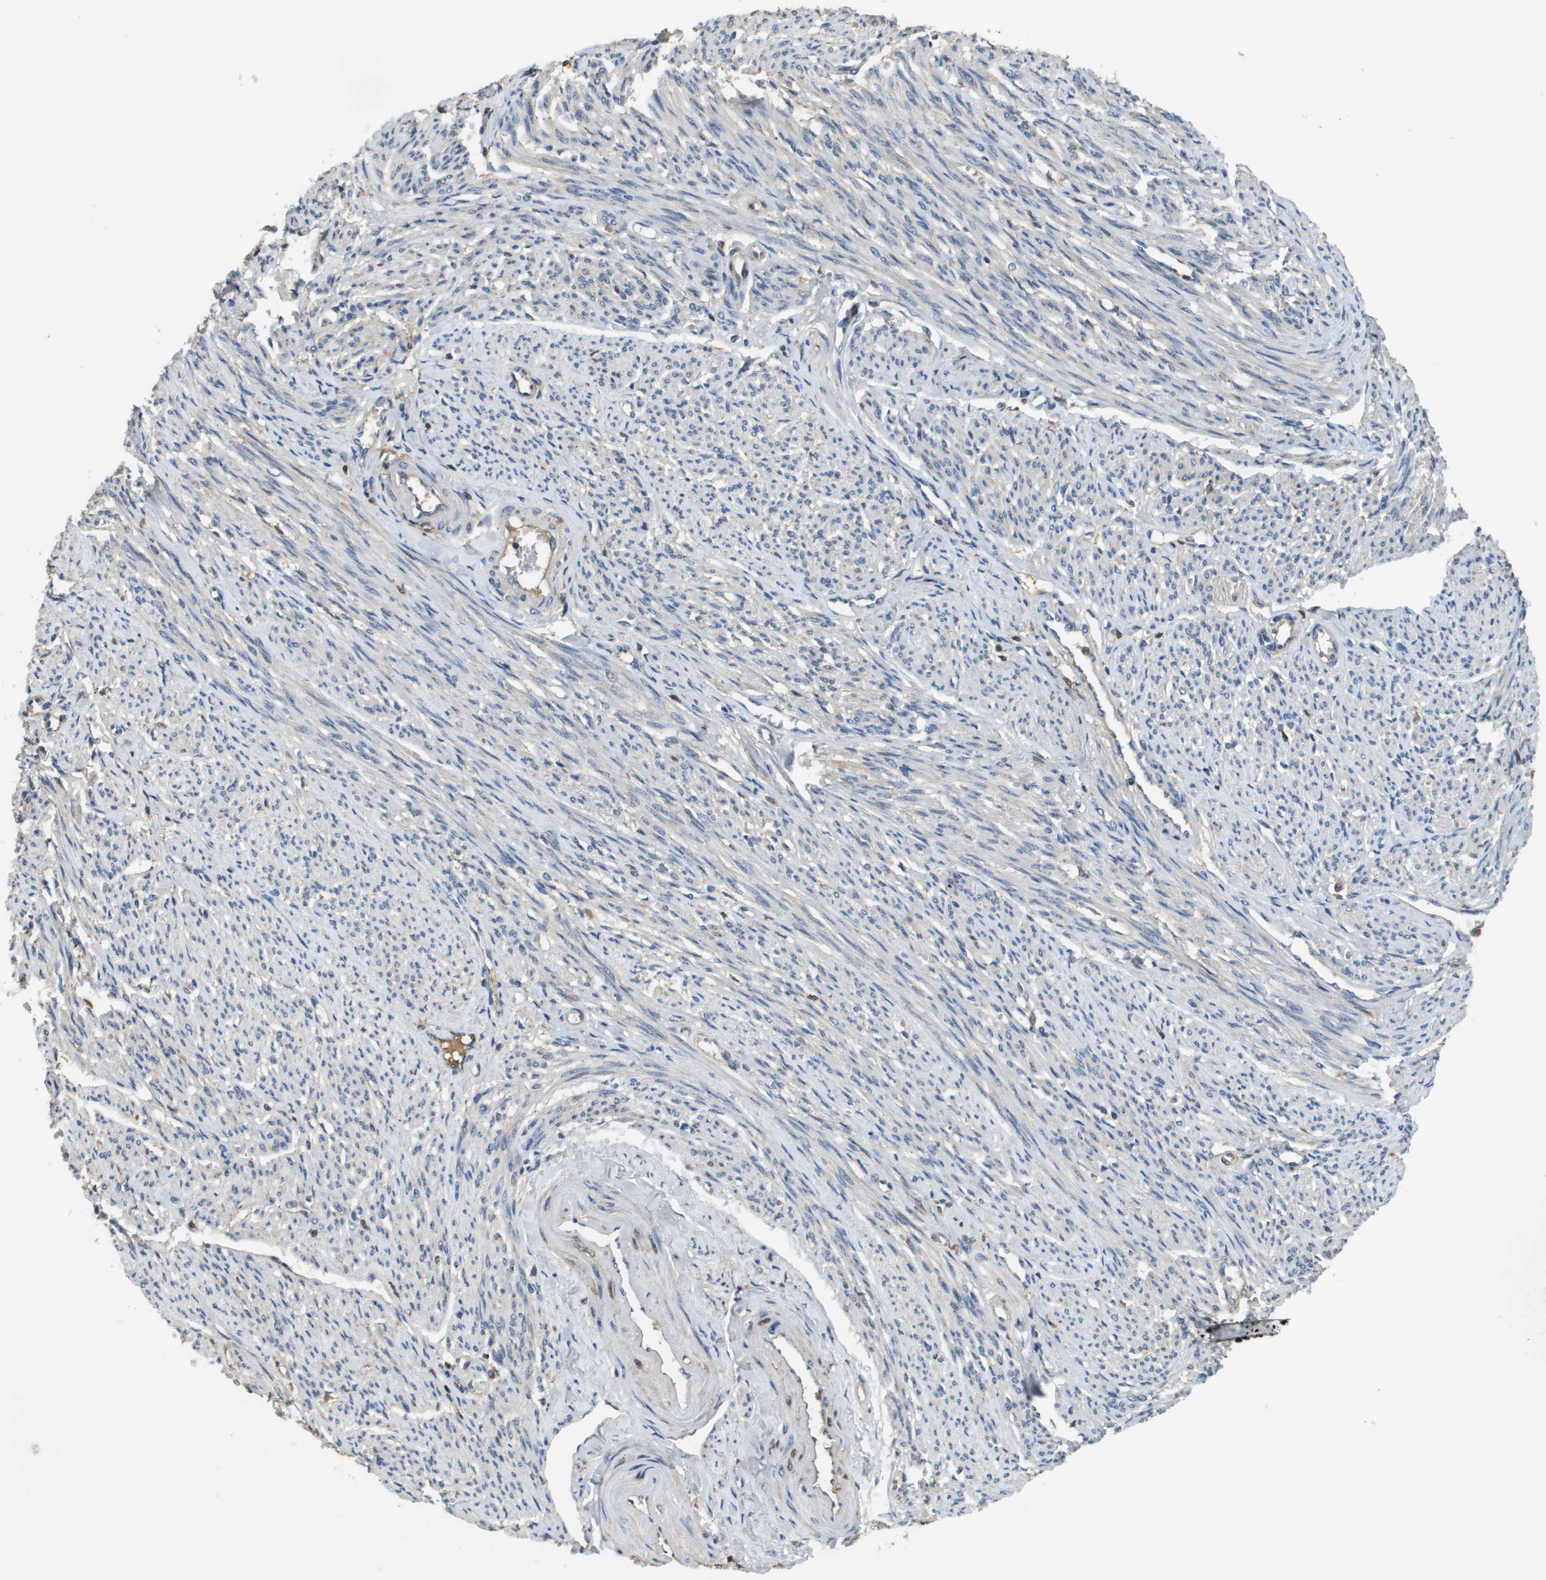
{"staining": {"intensity": "weak", "quantity": "<25%", "location": "cytoplasmic/membranous"}, "tissue": "smooth muscle", "cell_type": "Smooth muscle cells", "image_type": "normal", "snomed": [{"axis": "morphology", "description": "Normal tissue, NOS"}, {"axis": "topography", "description": "Smooth muscle"}], "caption": "An immunohistochemistry (IHC) histopathology image of normal smooth muscle is shown. There is no staining in smooth muscle cells of smooth muscle.", "gene": "SLC16A3", "patient": {"sex": "female", "age": 65}}